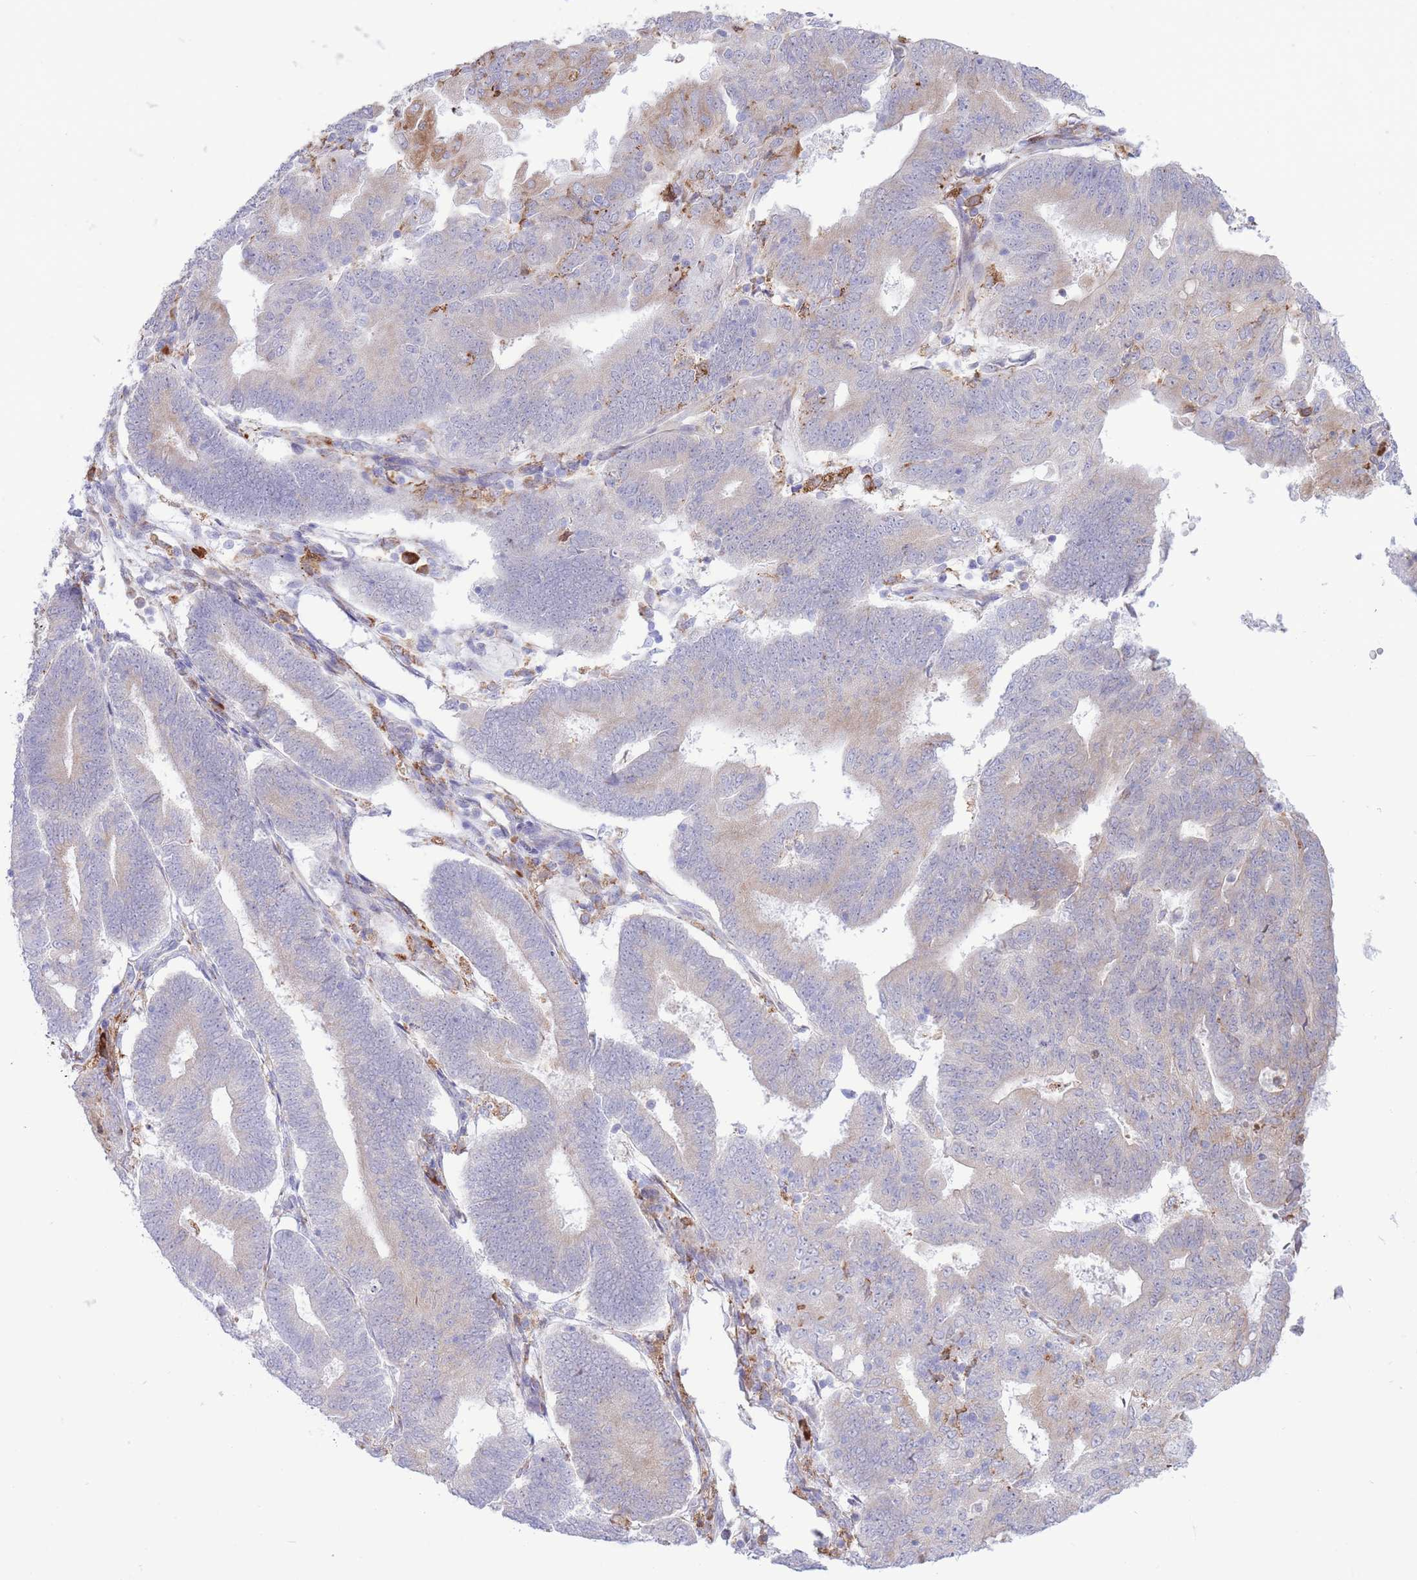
{"staining": {"intensity": "weak", "quantity": "<25%", "location": "cytoplasmic/membranous"}, "tissue": "endometrial cancer", "cell_type": "Tumor cells", "image_type": "cancer", "snomed": [{"axis": "morphology", "description": "Adenocarcinoma, NOS"}, {"axis": "topography", "description": "Endometrium"}], "caption": "A micrograph of human adenocarcinoma (endometrial) is negative for staining in tumor cells.", "gene": "MYDGF", "patient": {"sex": "female", "age": 70}}